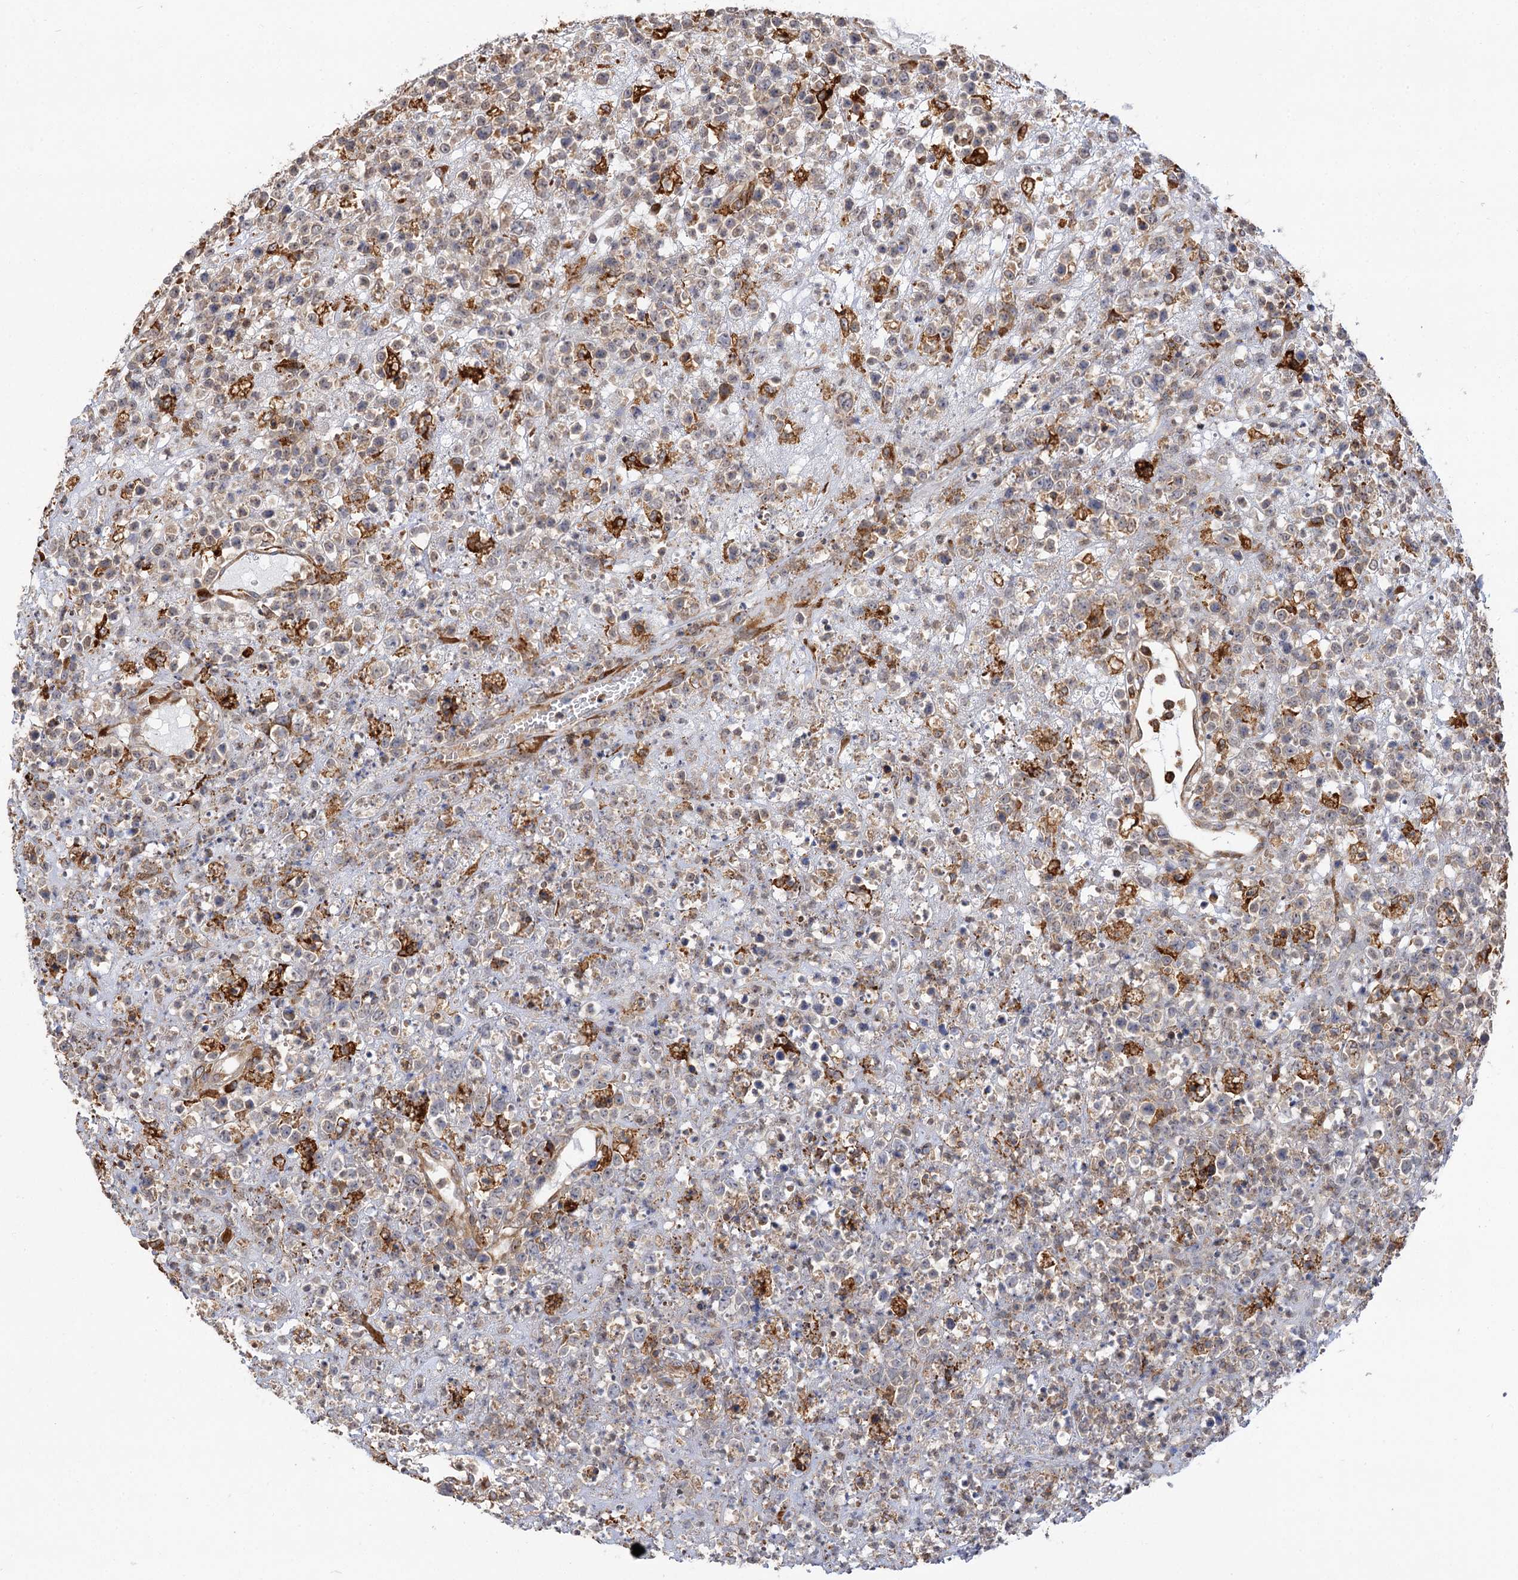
{"staining": {"intensity": "weak", "quantity": "<25%", "location": "cytoplasmic/membranous"}, "tissue": "lymphoma", "cell_type": "Tumor cells", "image_type": "cancer", "snomed": [{"axis": "morphology", "description": "Malignant lymphoma, non-Hodgkin's type, High grade"}, {"axis": "topography", "description": "Colon"}], "caption": "This is an IHC micrograph of human lymphoma. There is no expression in tumor cells.", "gene": "PPIP5K2", "patient": {"sex": "female", "age": 53}}